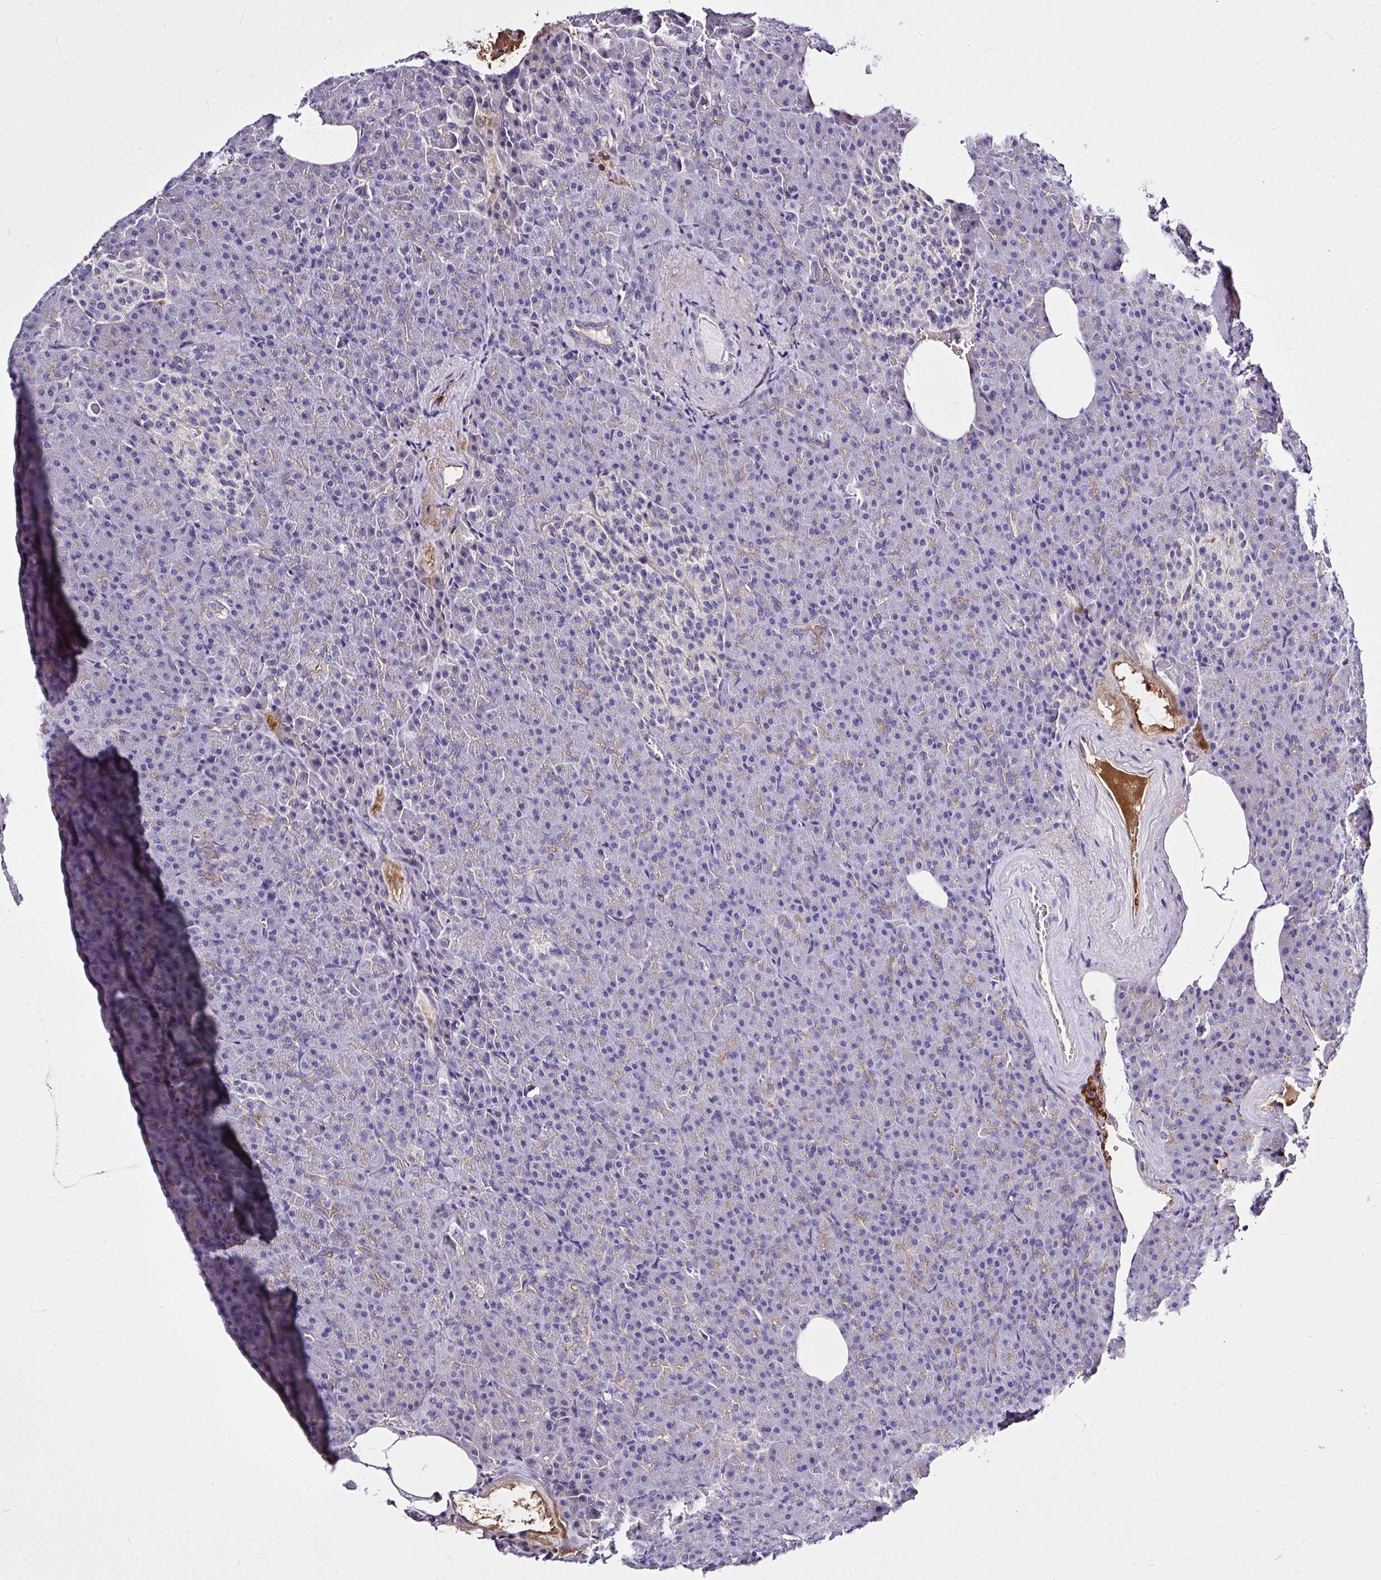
{"staining": {"intensity": "weak", "quantity": "<25%", "location": "cytoplasmic/membranous"}, "tissue": "pancreas", "cell_type": "Exocrine glandular cells", "image_type": "normal", "snomed": [{"axis": "morphology", "description": "Normal tissue, NOS"}, {"axis": "topography", "description": "Pancreas"}], "caption": "Micrograph shows no protein expression in exocrine glandular cells of benign pancreas. (DAB immunohistochemistry with hematoxylin counter stain).", "gene": "ZNF813", "patient": {"sex": "female", "age": 74}}